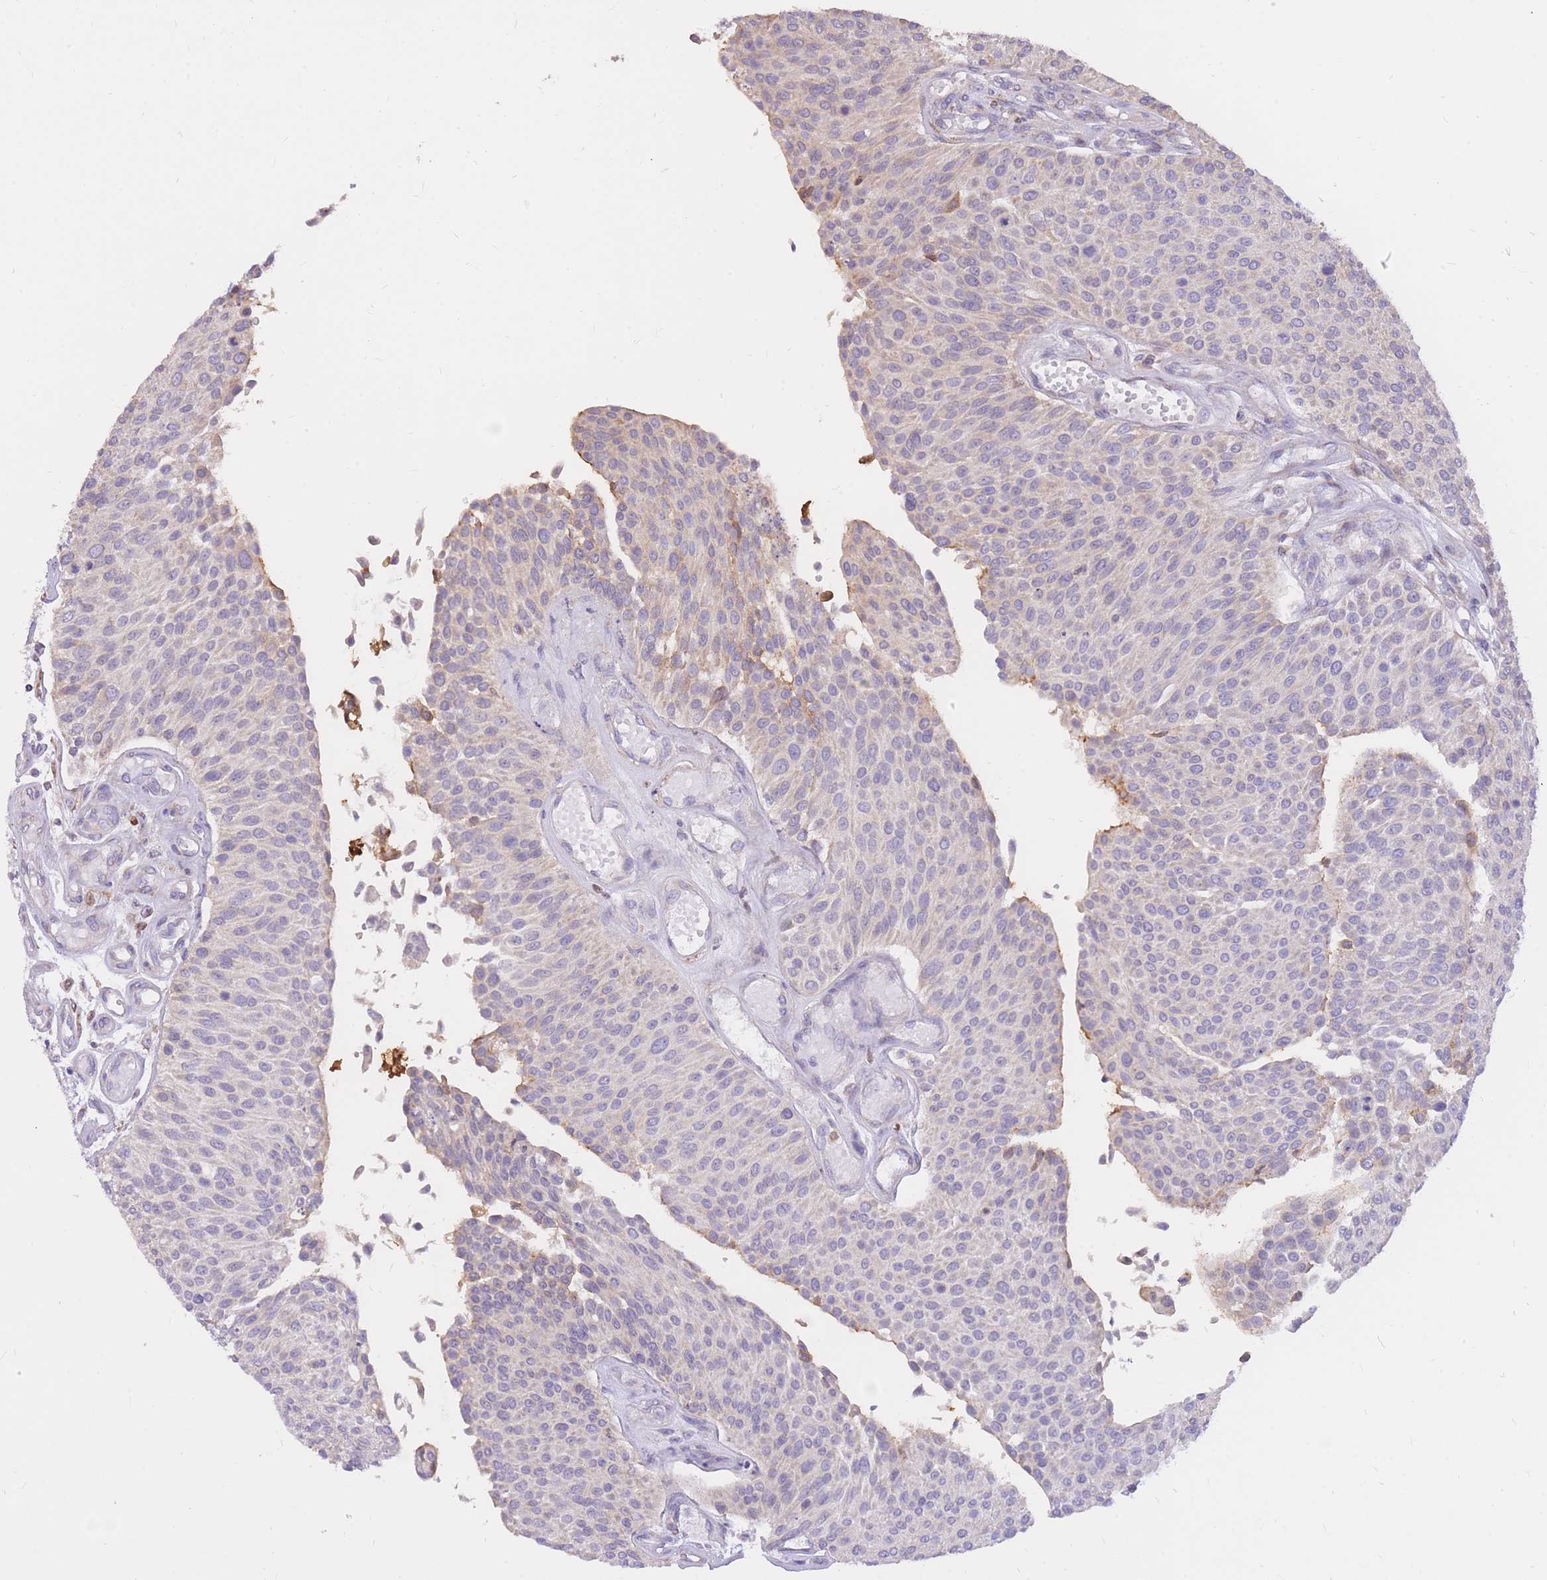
{"staining": {"intensity": "weak", "quantity": "<25%", "location": "cytoplasmic/membranous"}, "tissue": "urothelial cancer", "cell_type": "Tumor cells", "image_type": "cancer", "snomed": [{"axis": "morphology", "description": "Urothelial carcinoma, NOS"}, {"axis": "topography", "description": "Urinary bladder"}], "caption": "Histopathology image shows no significant protein positivity in tumor cells of urothelial cancer.", "gene": "TOPAZ1", "patient": {"sex": "male", "age": 55}}